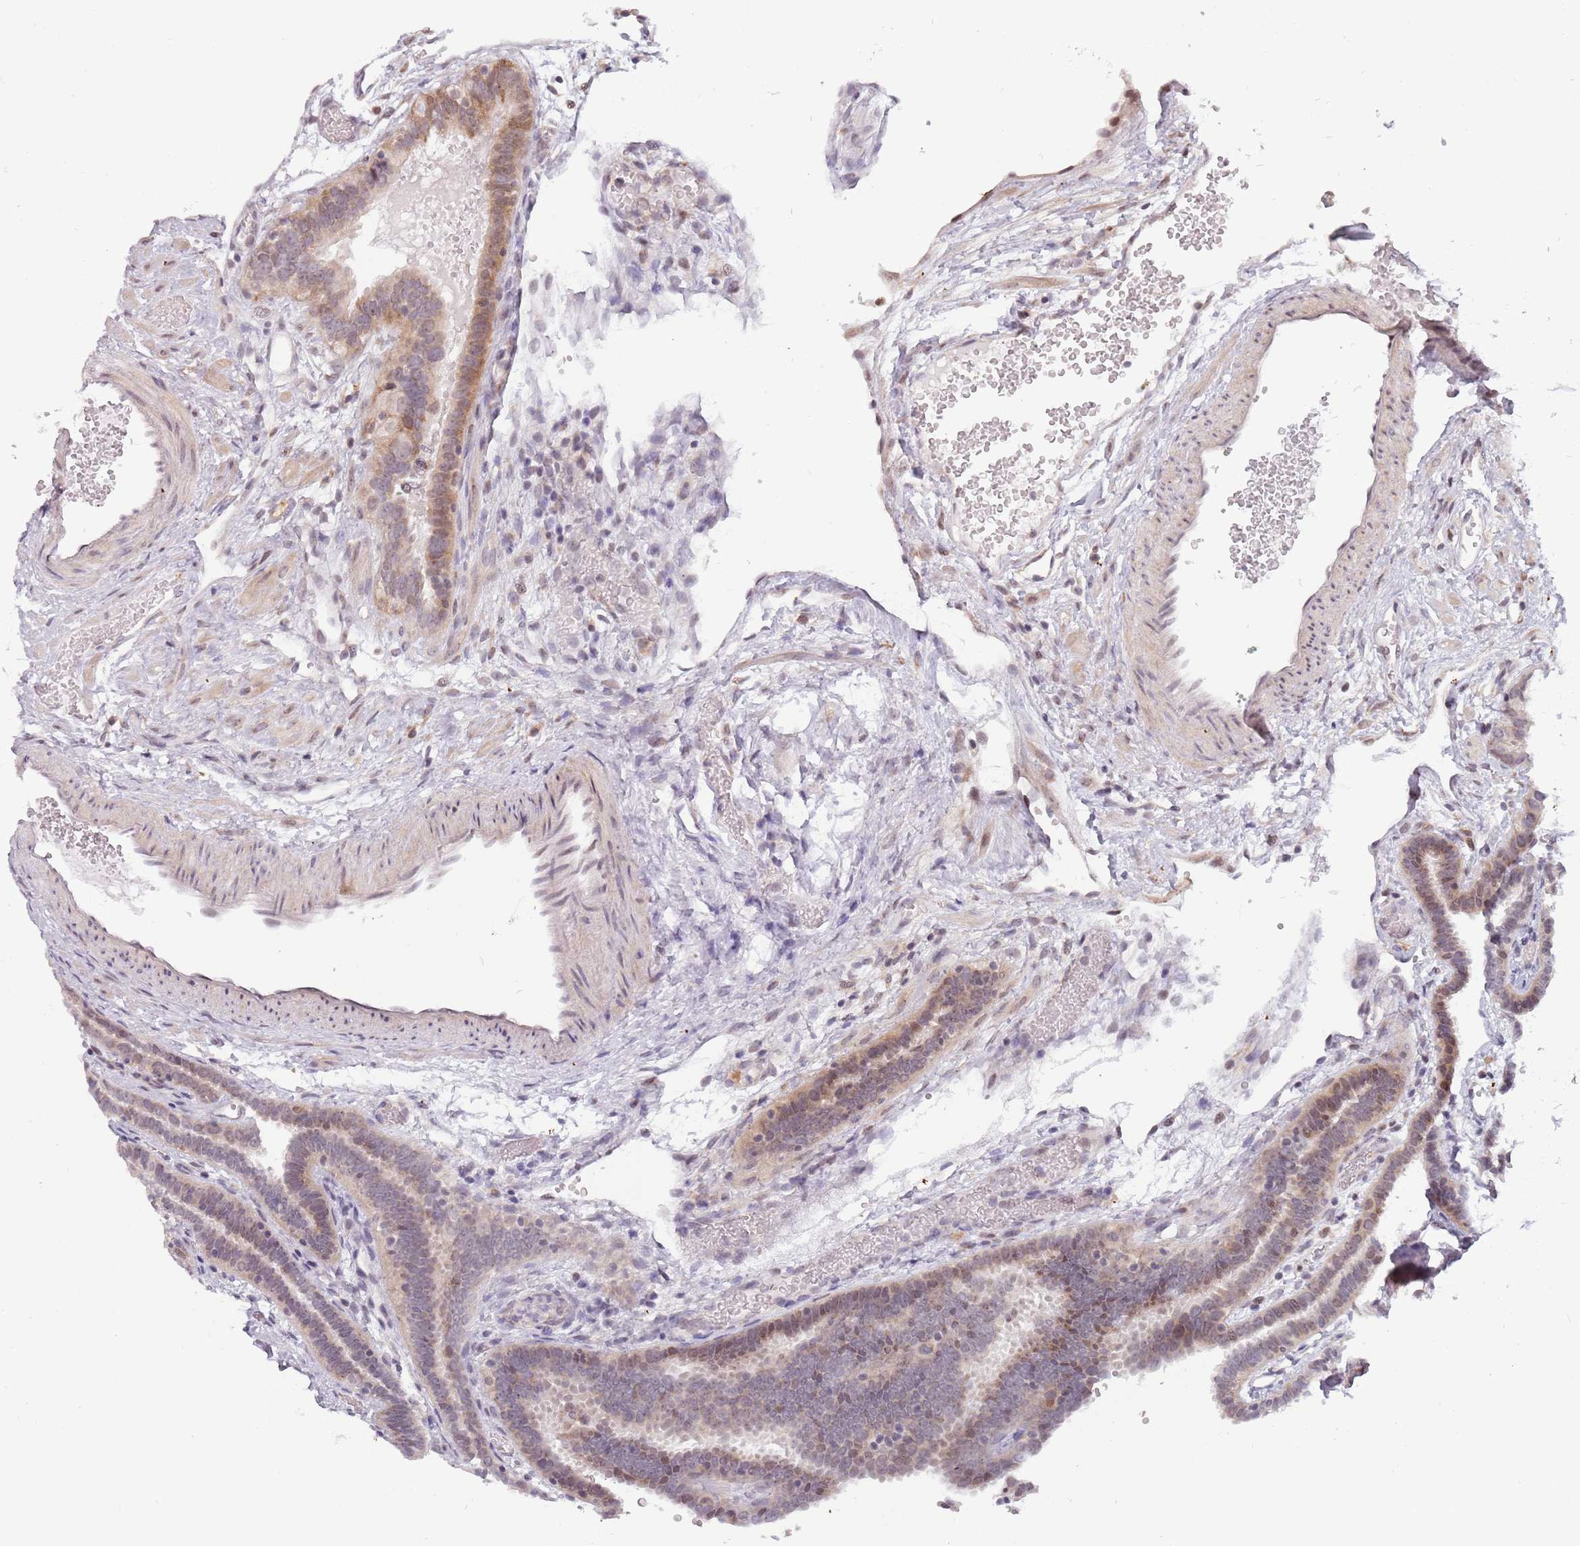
{"staining": {"intensity": "moderate", "quantity": "25%-75%", "location": "cytoplasmic/membranous,nuclear"}, "tissue": "fallopian tube", "cell_type": "Glandular cells", "image_type": "normal", "snomed": [{"axis": "morphology", "description": "Normal tissue, NOS"}, {"axis": "topography", "description": "Fallopian tube"}], "caption": "Protein staining exhibits moderate cytoplasmic/membranous,nuclear expression in about 25%-75% of glandular cells in normal fallopian tube.", "gene": "BARD1", "patient": {"sex": "female", "age": 37}}